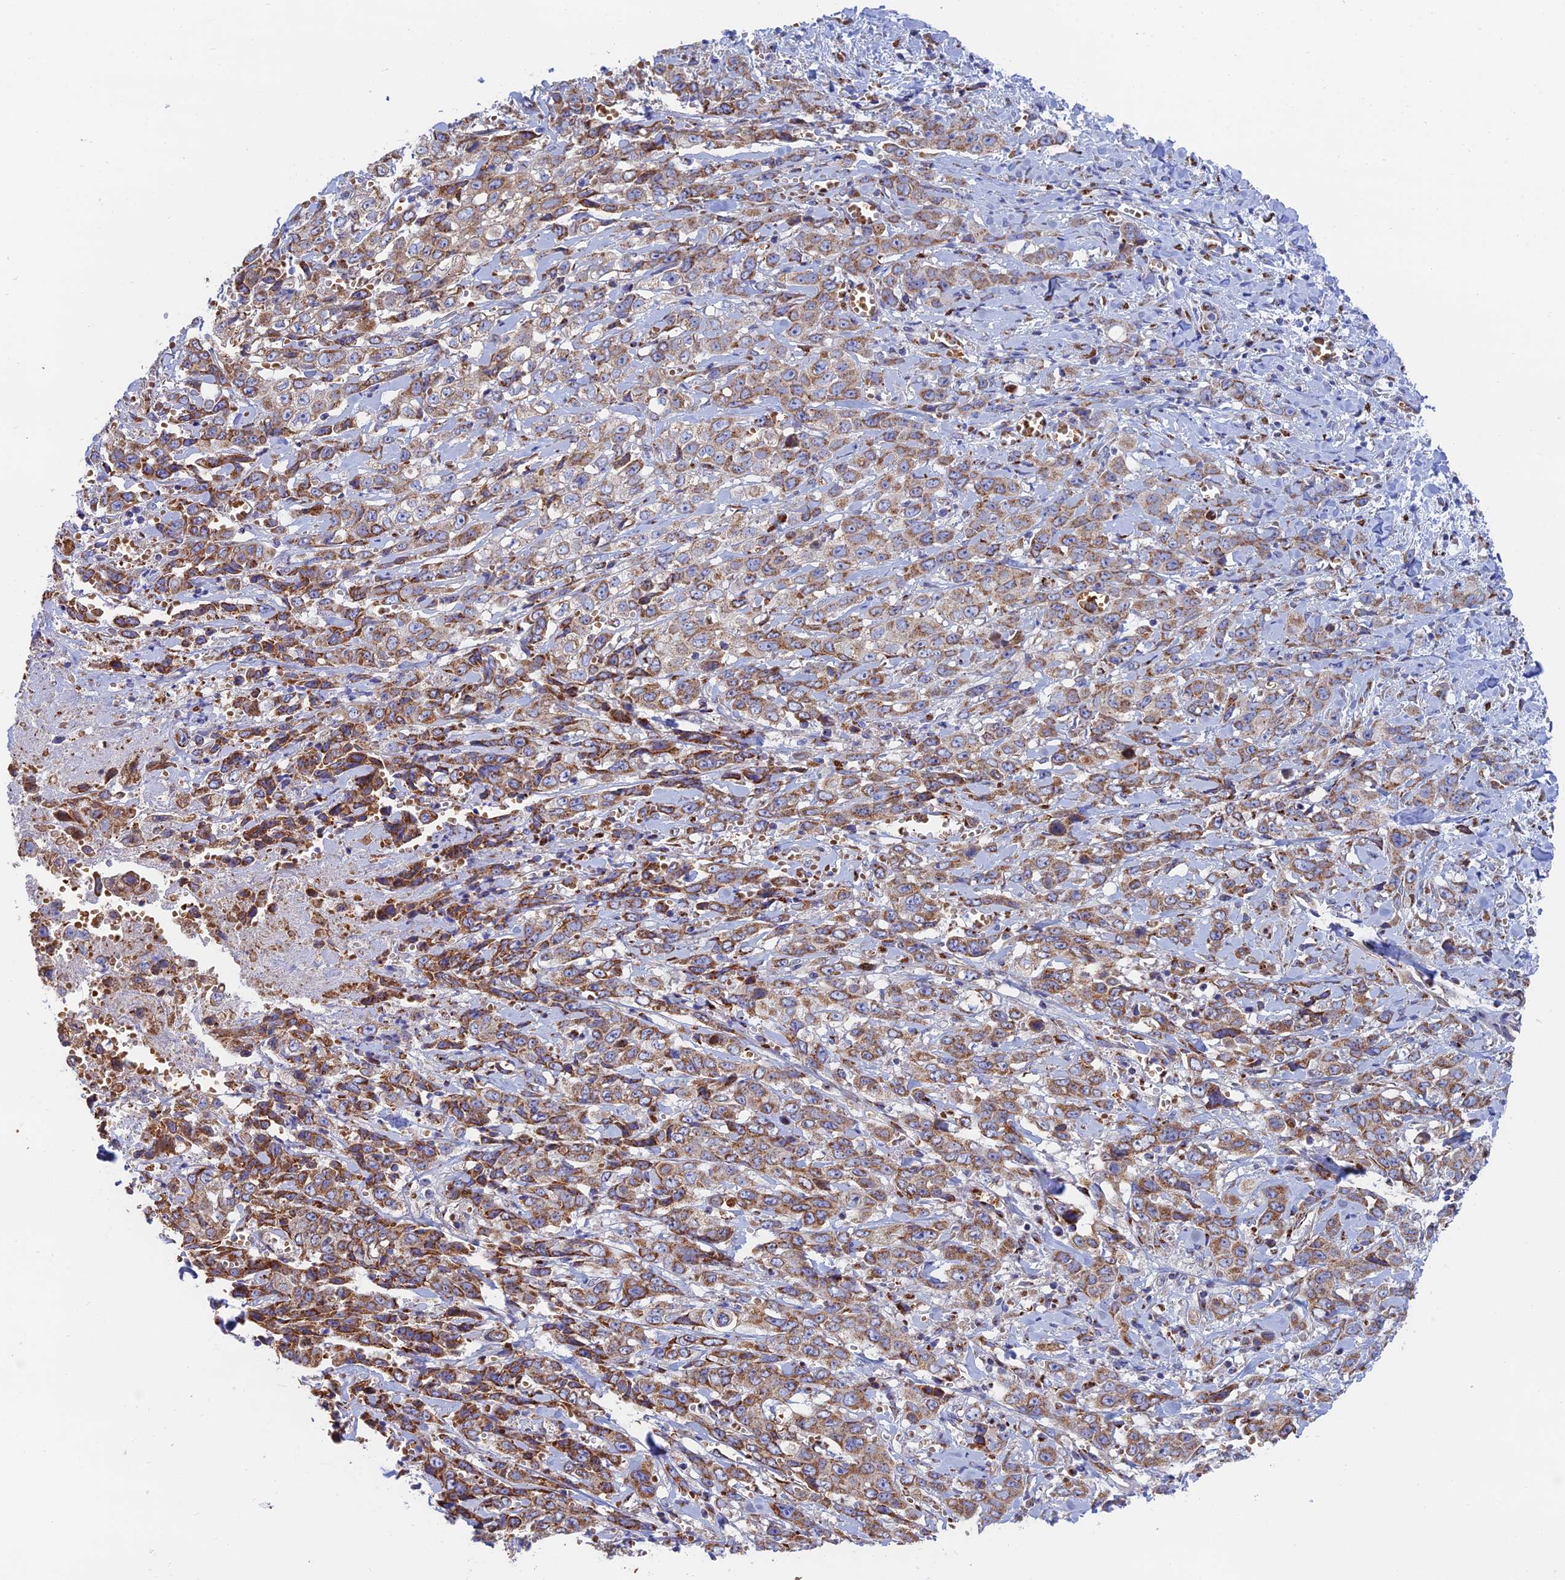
{"staining": {"intensity": "moderate", "quantity": ">75%", "location": "cytoplasmic/membranous"}, "tissue": "stomach cancer", "cell_type": "Tumor cells", "image_type": "cancer", "snomed": [{"axis": "morphology", "description": "Adenocarcinoma, NOS"}, {"axis": "topography", "description": "Stomach, upper"}], "caption": "Protein analysis of adenocarcinoma (stomach) tissue shows moderate cytoplasmic/membranous positivity in about >75% of tumor cells. Ihc stains the protein in brown and the nuclei are stained blue.", "gene": "HS2ST1", "patient": {"sex": "male", "age": 62}}